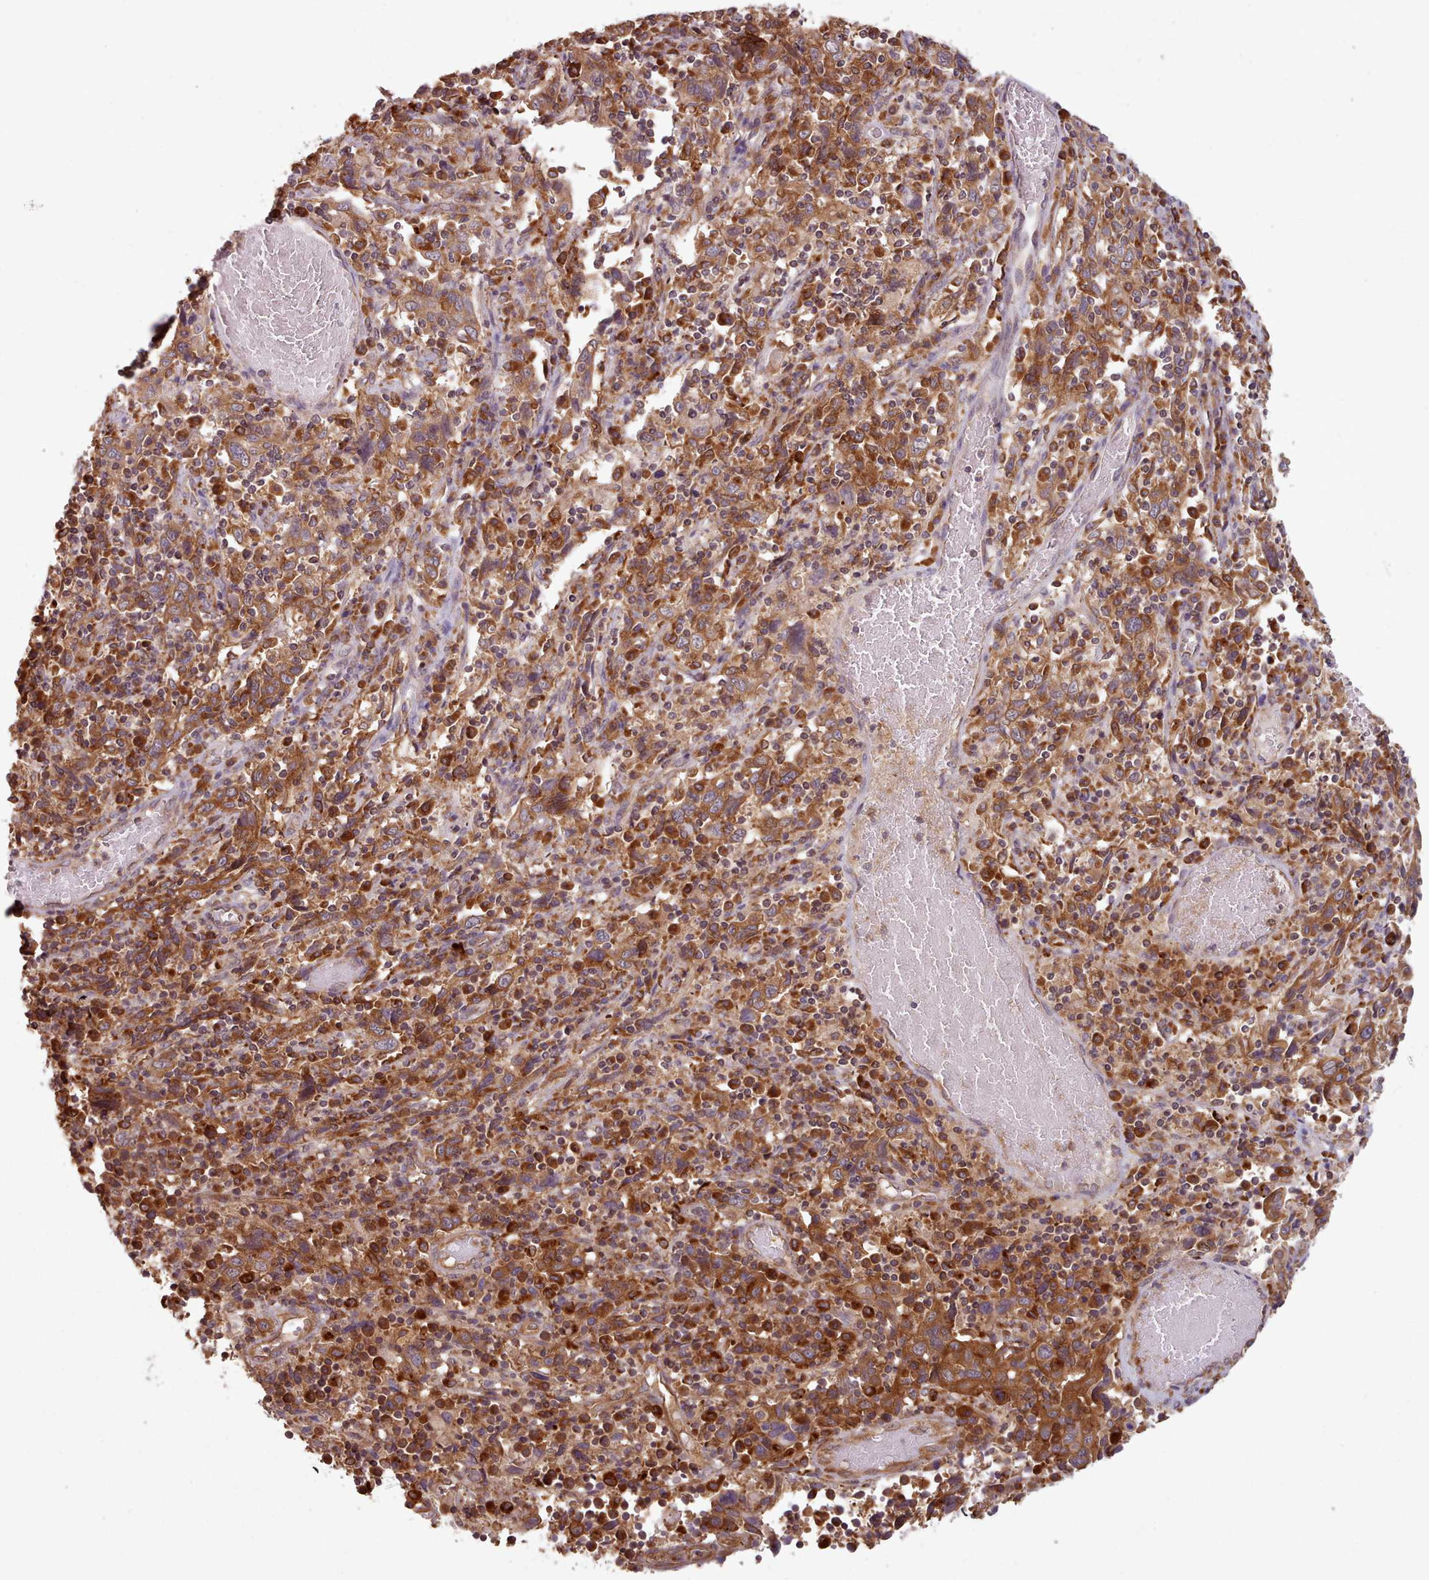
{"staining": {"intensity": "strong", "quantity": ">75%", "location": "cytoplasmic/membranous"}, "tissue": "cervical cancer", "cell_type": "Tumor cells", "image_type": "cancer", "snomed": [{"axis": "morphology", "description": "Squamous cell carcinoma, NOS"}, {"axis": "topography", "description": "Cervix"}], "caption": "High-power microscopy captured an IHC histopathology image of cervical cancer, revealing strong cytoplasmic/membranous positivity in approximately >75% of tumor cells.", "gene": "CRYBG1", "patient": {"sex": "female", "age": 46}}